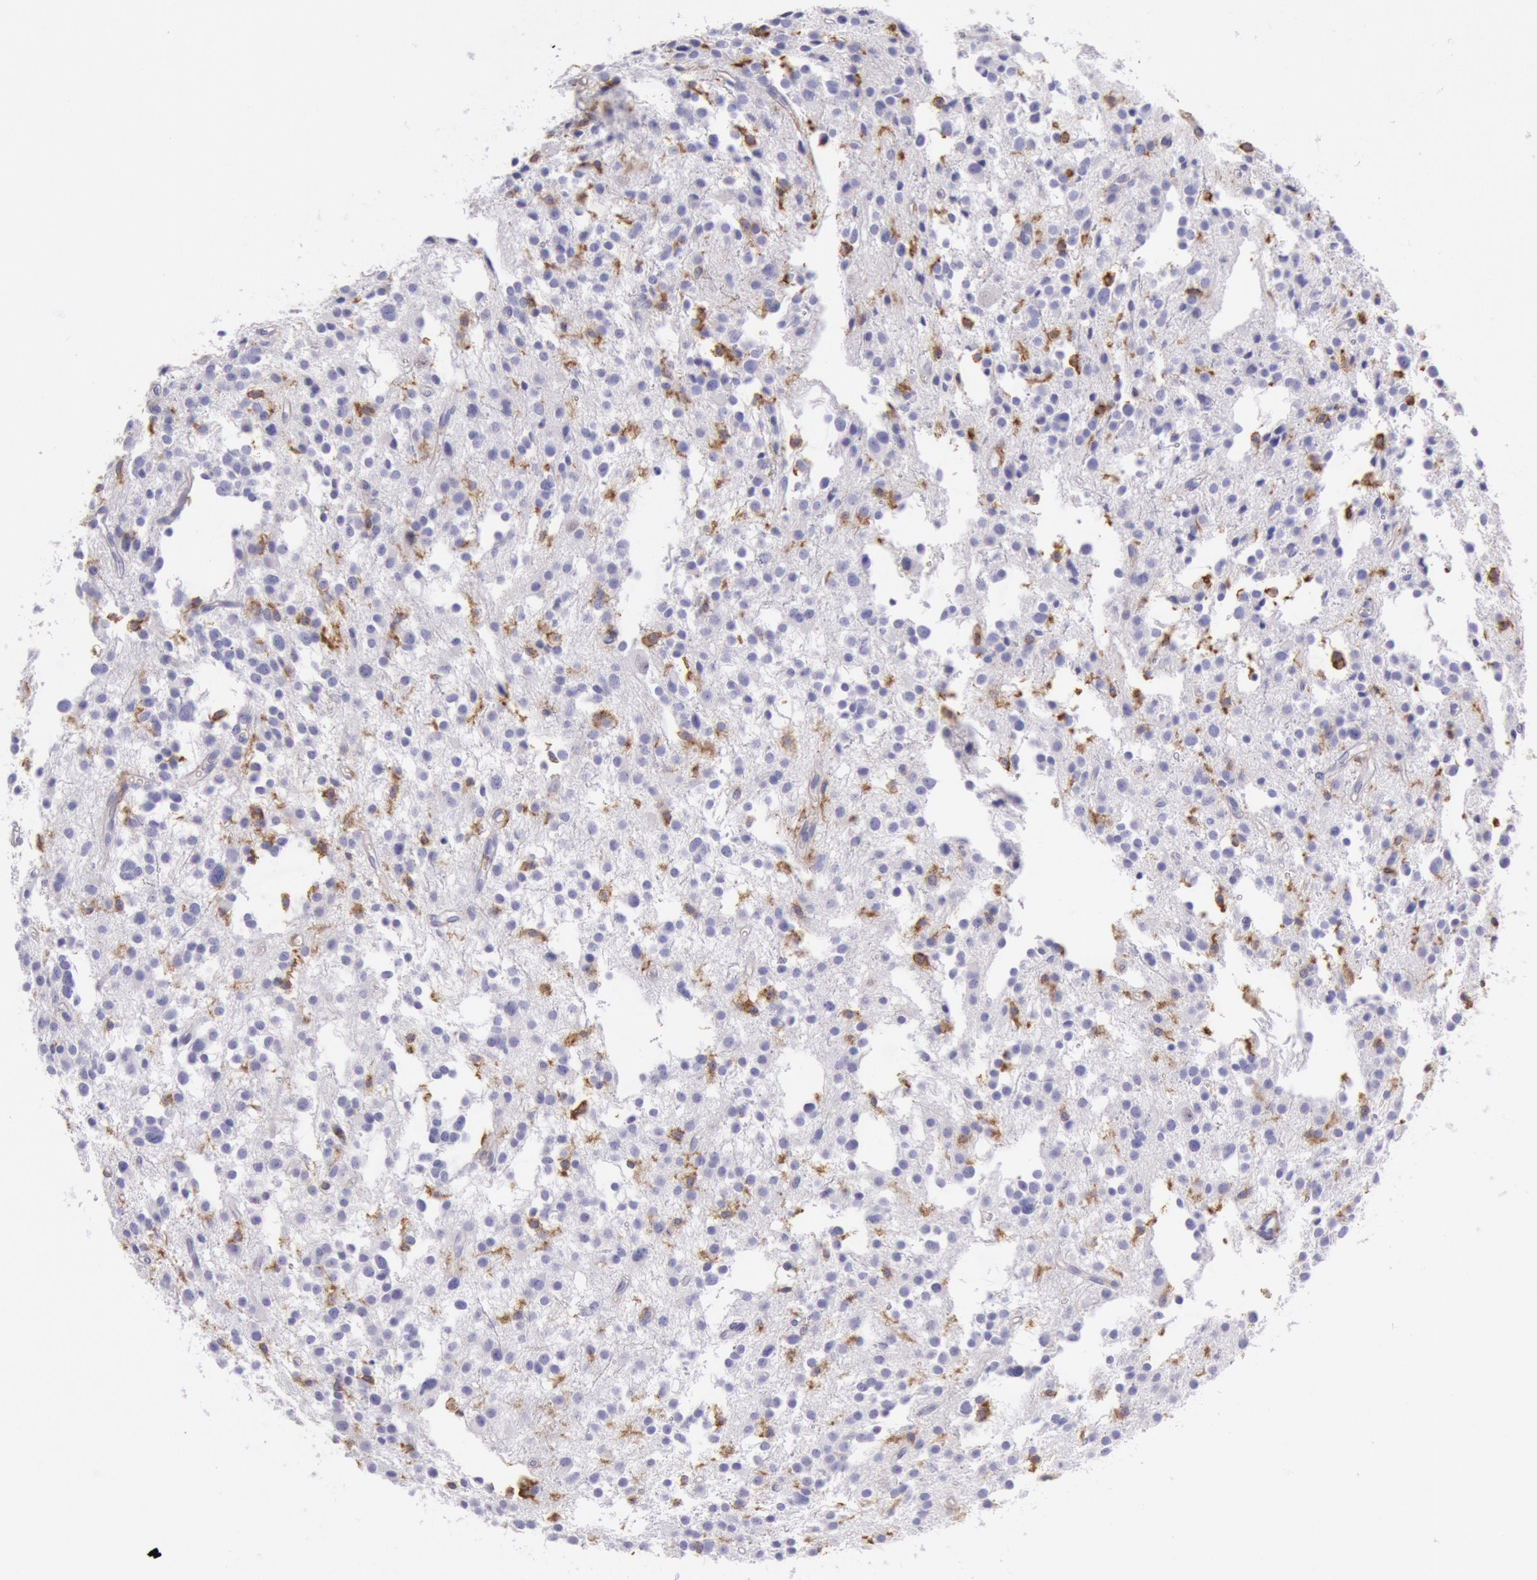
{"staining": {"intensity": "moderate", "quantity": "<25%", "location": "cytoplasmic/membranous"}, "tissue": "glioma", "cell_type": "Tumor cells", "image_type": "cancer", "snomed": [{"axis": "morphology", "description": "Glioma, malignant, Low grade"}, {"axis": "topography", "description": "Brain"}], "caption": "Tumor cells show low levels of moderate cytoplasmic/membranous expression in about <25% of cells in human glioma.", "gene": "LYN", "patient": {"sex": "female", "age": 36}}